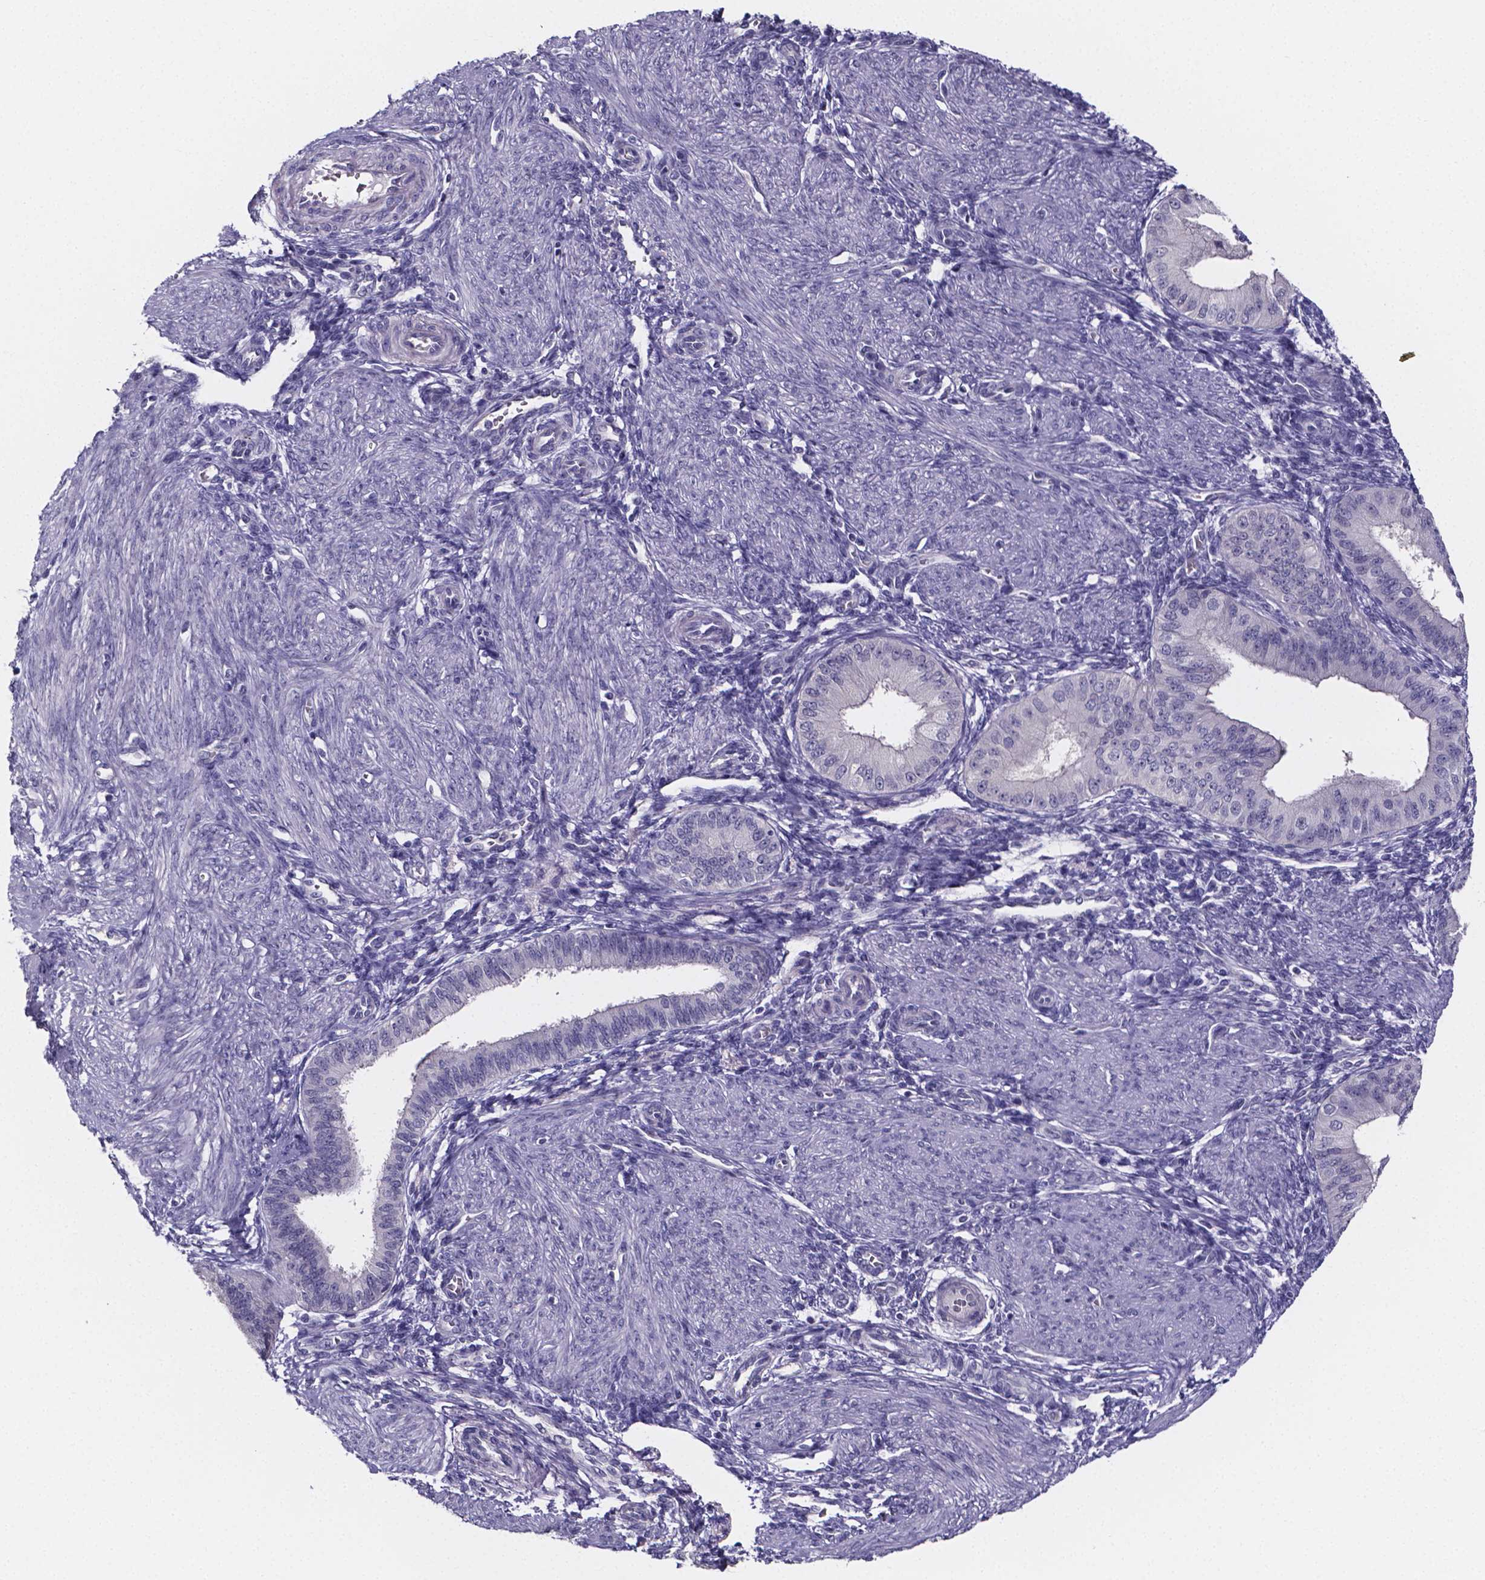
{"staining": {"intensity": "negative", "quantity": "none", "location": "none"}, "tissue": "endometrium", "cell_type": "Cells in endometrial stroma", "image_type": "normal", "snomed": [{"axis": "morphology", "description": "Normal tissue, NOS"}, {"axis": "topography", "description": "Endometrium"}], "caption": "DAB immunohistochemical staining of unremarkable human endometrium exhibits no significant staining in cells in endometrial stroma. (DAB (3,3'-diaminobenzidine) immunohistochemistry (IHC) with hematoxylin counter stain).", "gene": "IZUMO1", "patient": {"sex": "female", "age": 39}}